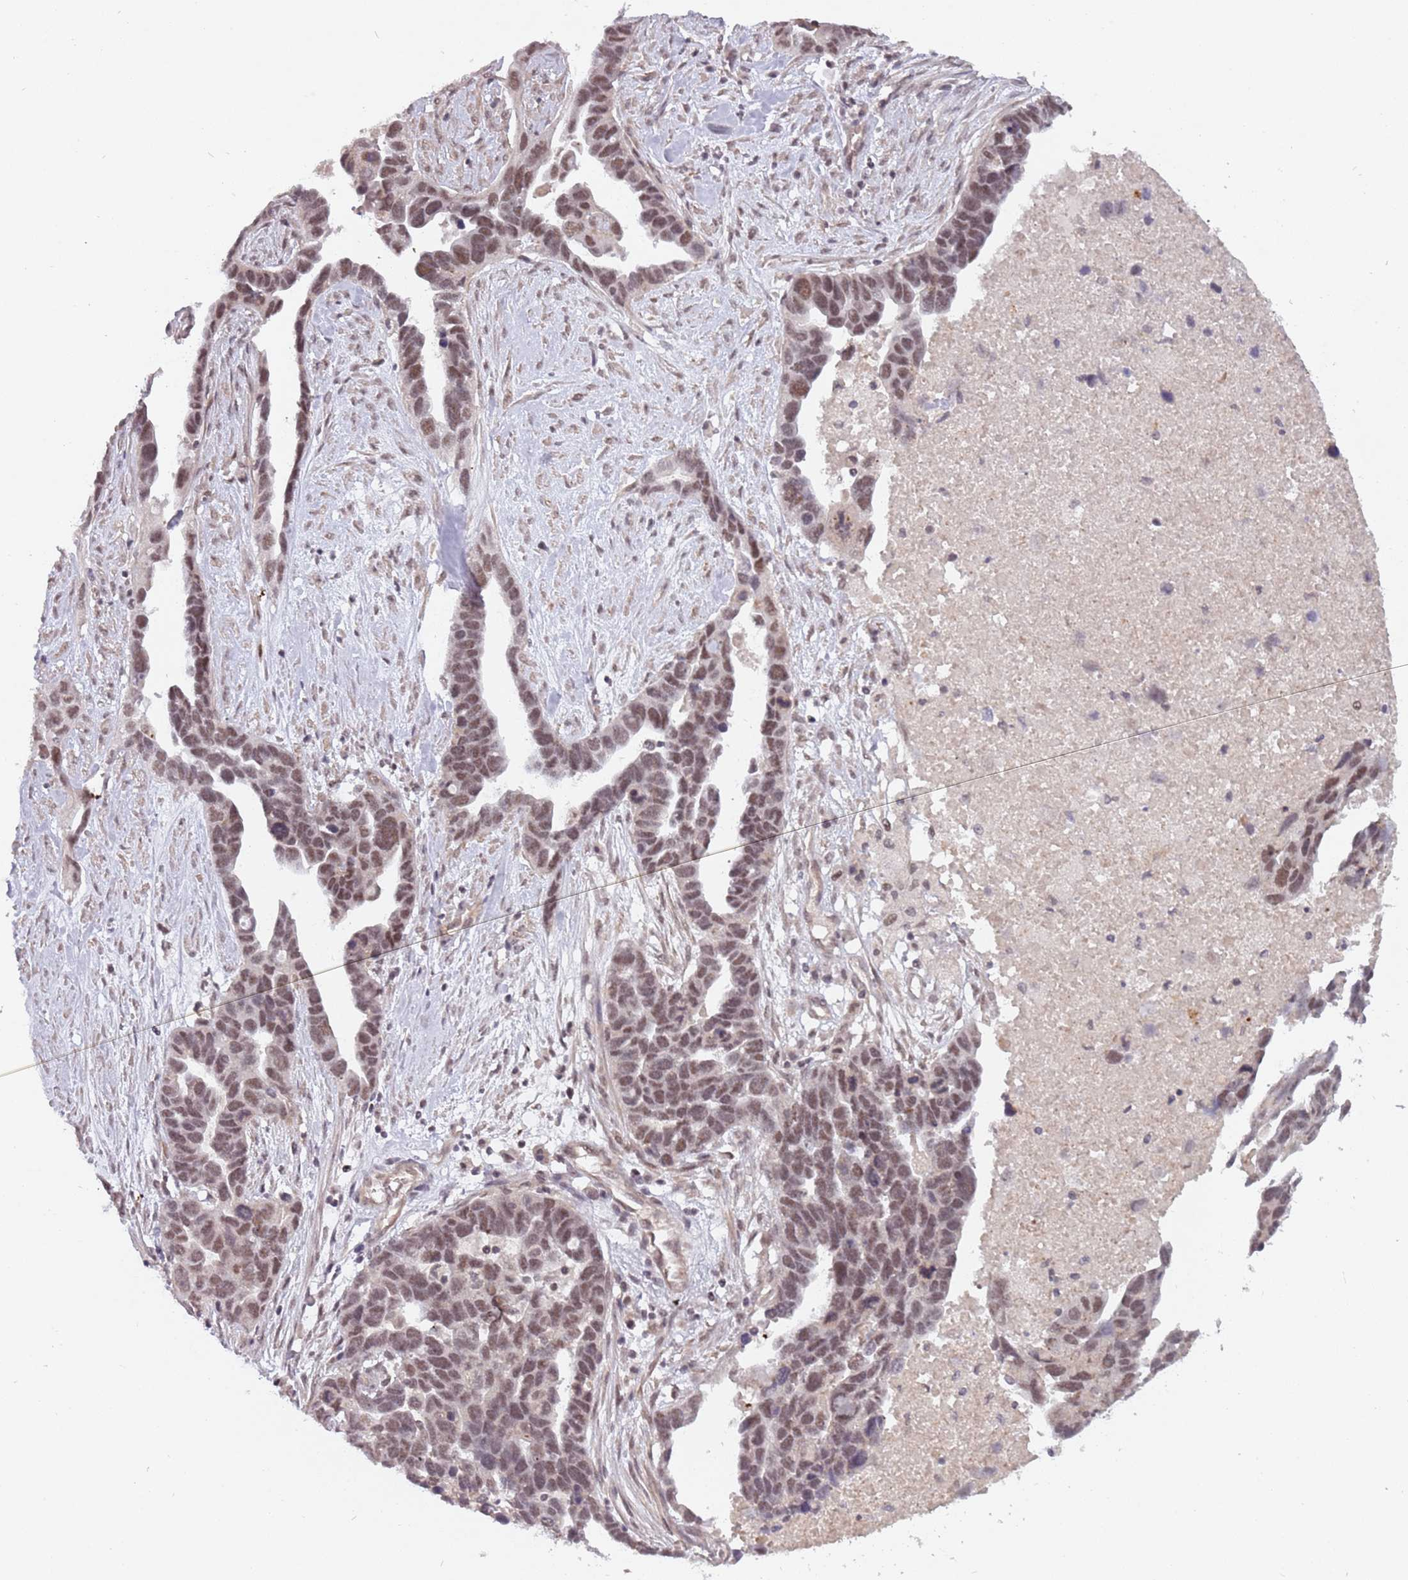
{"staining": {"intensity": "moderate", "quantity": ">75%", "location": "nuclear"}, "tissue": "ovarian cancer", "cell_type": "Tumor cells", "image_type": "cancer", "snomed": [{"axis": "morphology", "description": "Cystadenocarcinoma, serous, NOS"}, {"axis": "topography", "description": "Ovary"}], "caption": "A high-resolution histopathology image shows IHC staining of ovarian cancer (serous cystadenocarcinoma), which displays moderate nuclear staining in about >75% of tumor cells.", "gene": "SUDS3", "patient": {"sex": "female", "age": 54}}